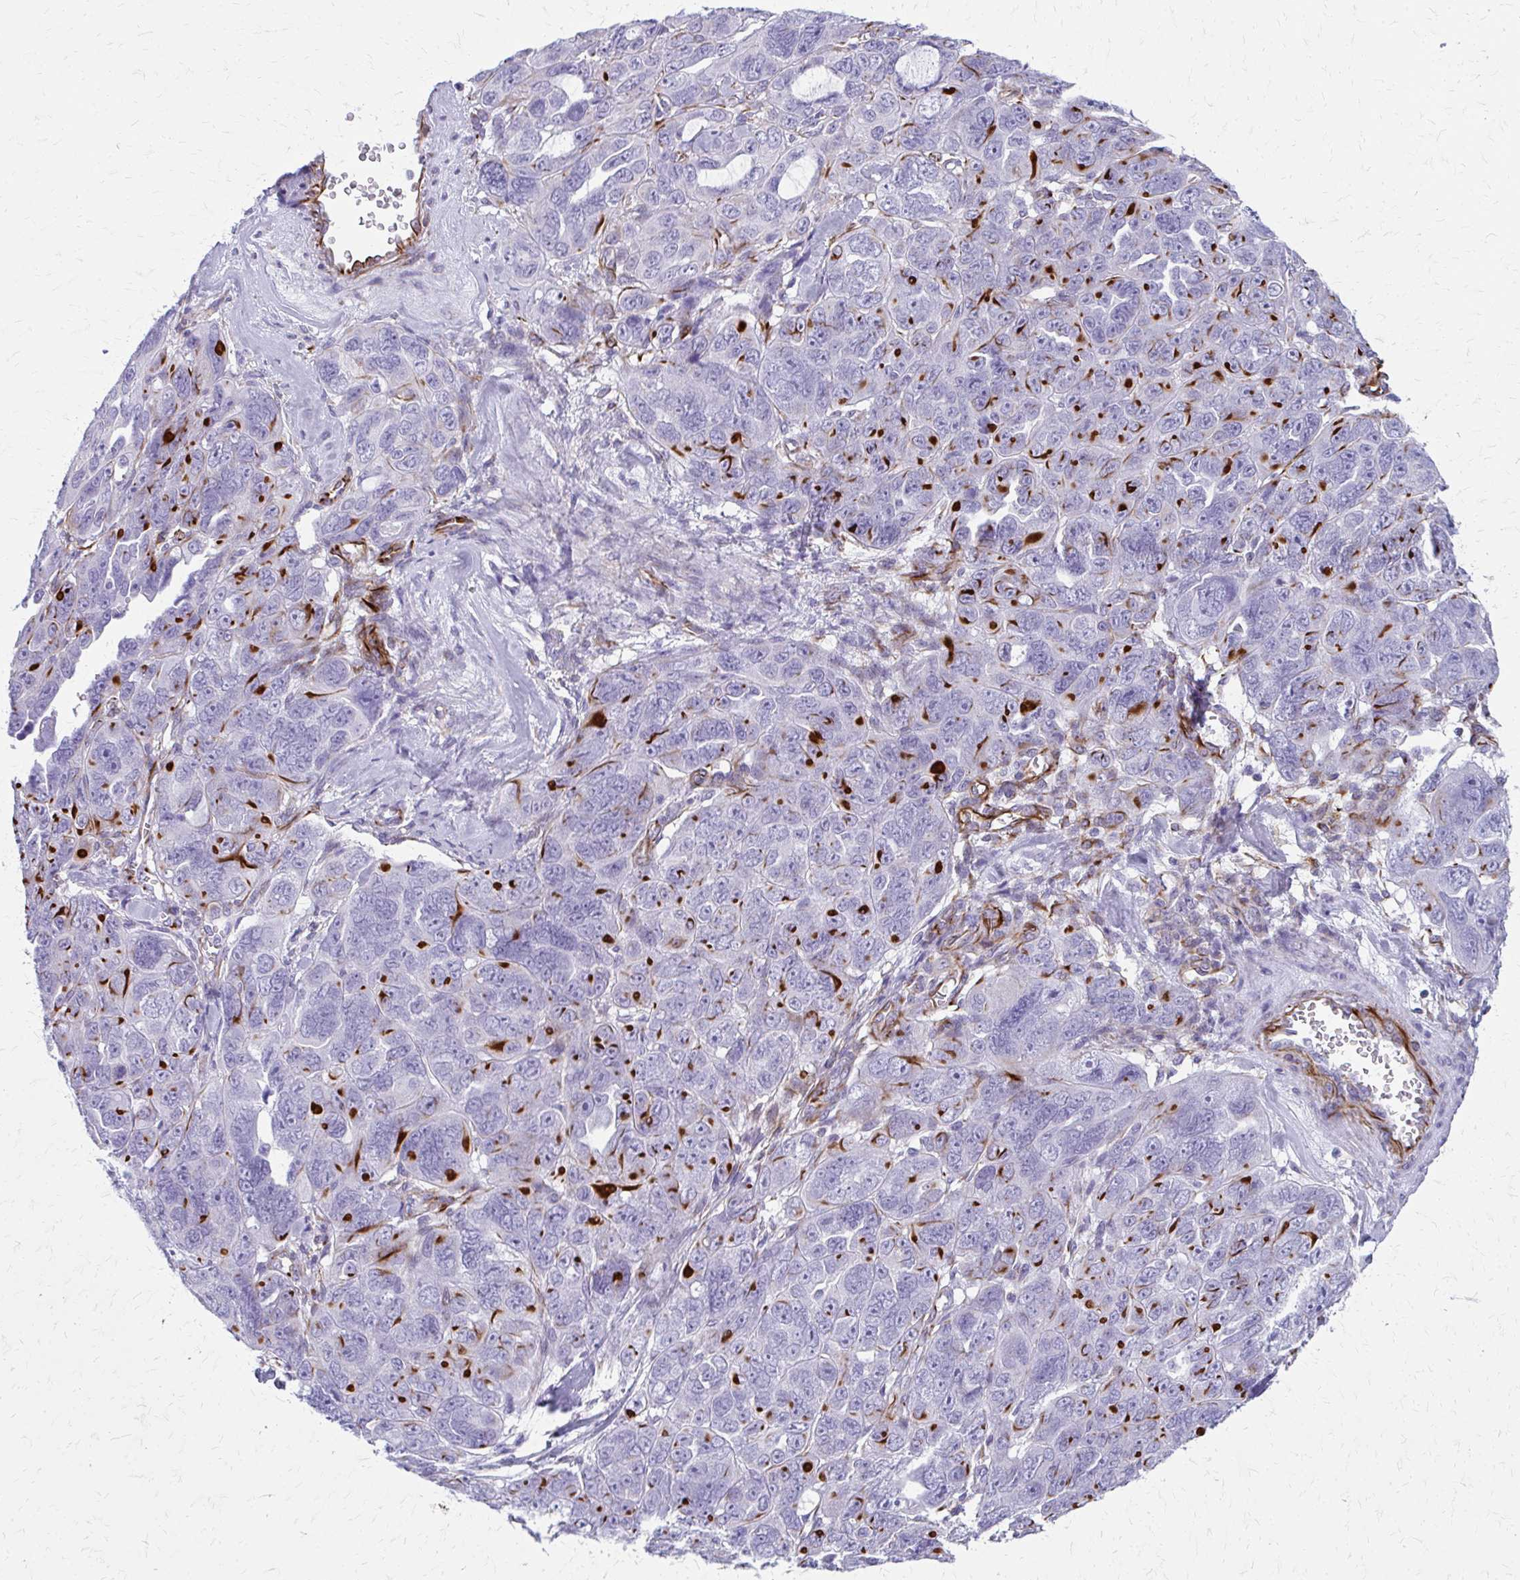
{"staining": {"intensity": "negative", "quantity": "none", "location": "none"}, "tissue": "ovarian cancer", "cell_type": "Tumor cells", "image_type": "cancer", "snomed": [{"axis": "morphology", "description": "Cystadenocarcinoma, serous, NOS"}, {"axis": "topography", "description": "Ovary"}], "caption": "This is a histopathology image of immunohistochemistry (IHC) staining of ovarian cancer (serous cystadenocarcinoma), which shows no staining in tumor cells. The staining was performed using DAB (3,3'-diaminobenzidine) to visualize the protein expression in brown, while the nuclei were stained in blue with hematoxylin (Magnification: 20x).", "gene": "TRIM6", "patient": {"sex": "female", "age": 63}}